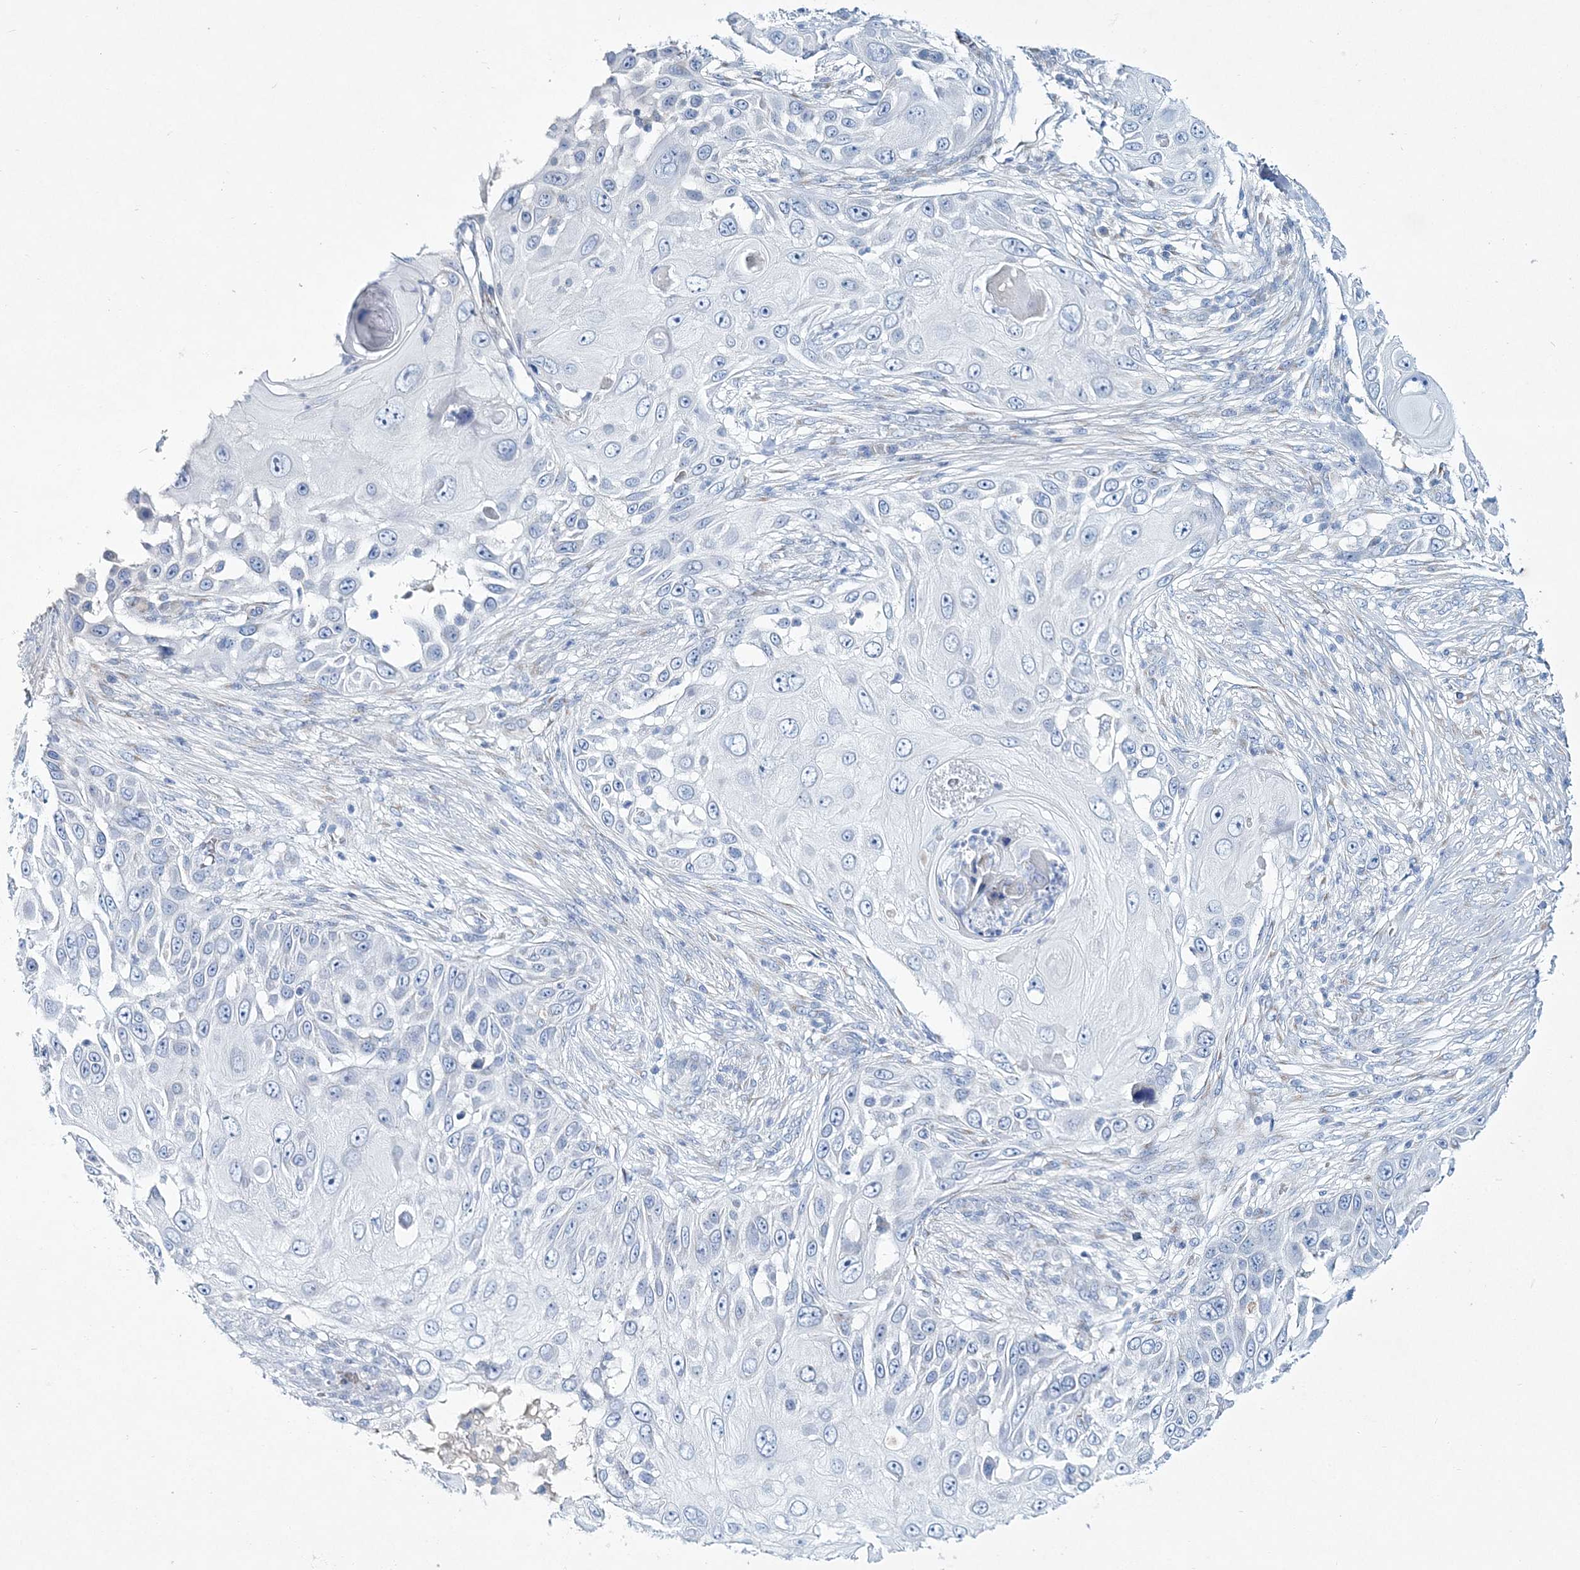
{"staining": {"intensity": "negative", "quantity": "none", "location": "none"}, "tissue": "skin cancer", "cell_type": "Tumor cells", "image_type": "cancer", "snomed": [{"axis": "morphology", "description": "Squamous cell carcinoma, NOS"}, {"axis": "topography", "description": "Skin"}], "caption": "Tumor cells show no significant protein staining in skin cancer.", "gene": "ADGRL1", "patient": {"sex": "female", "age": 44}}